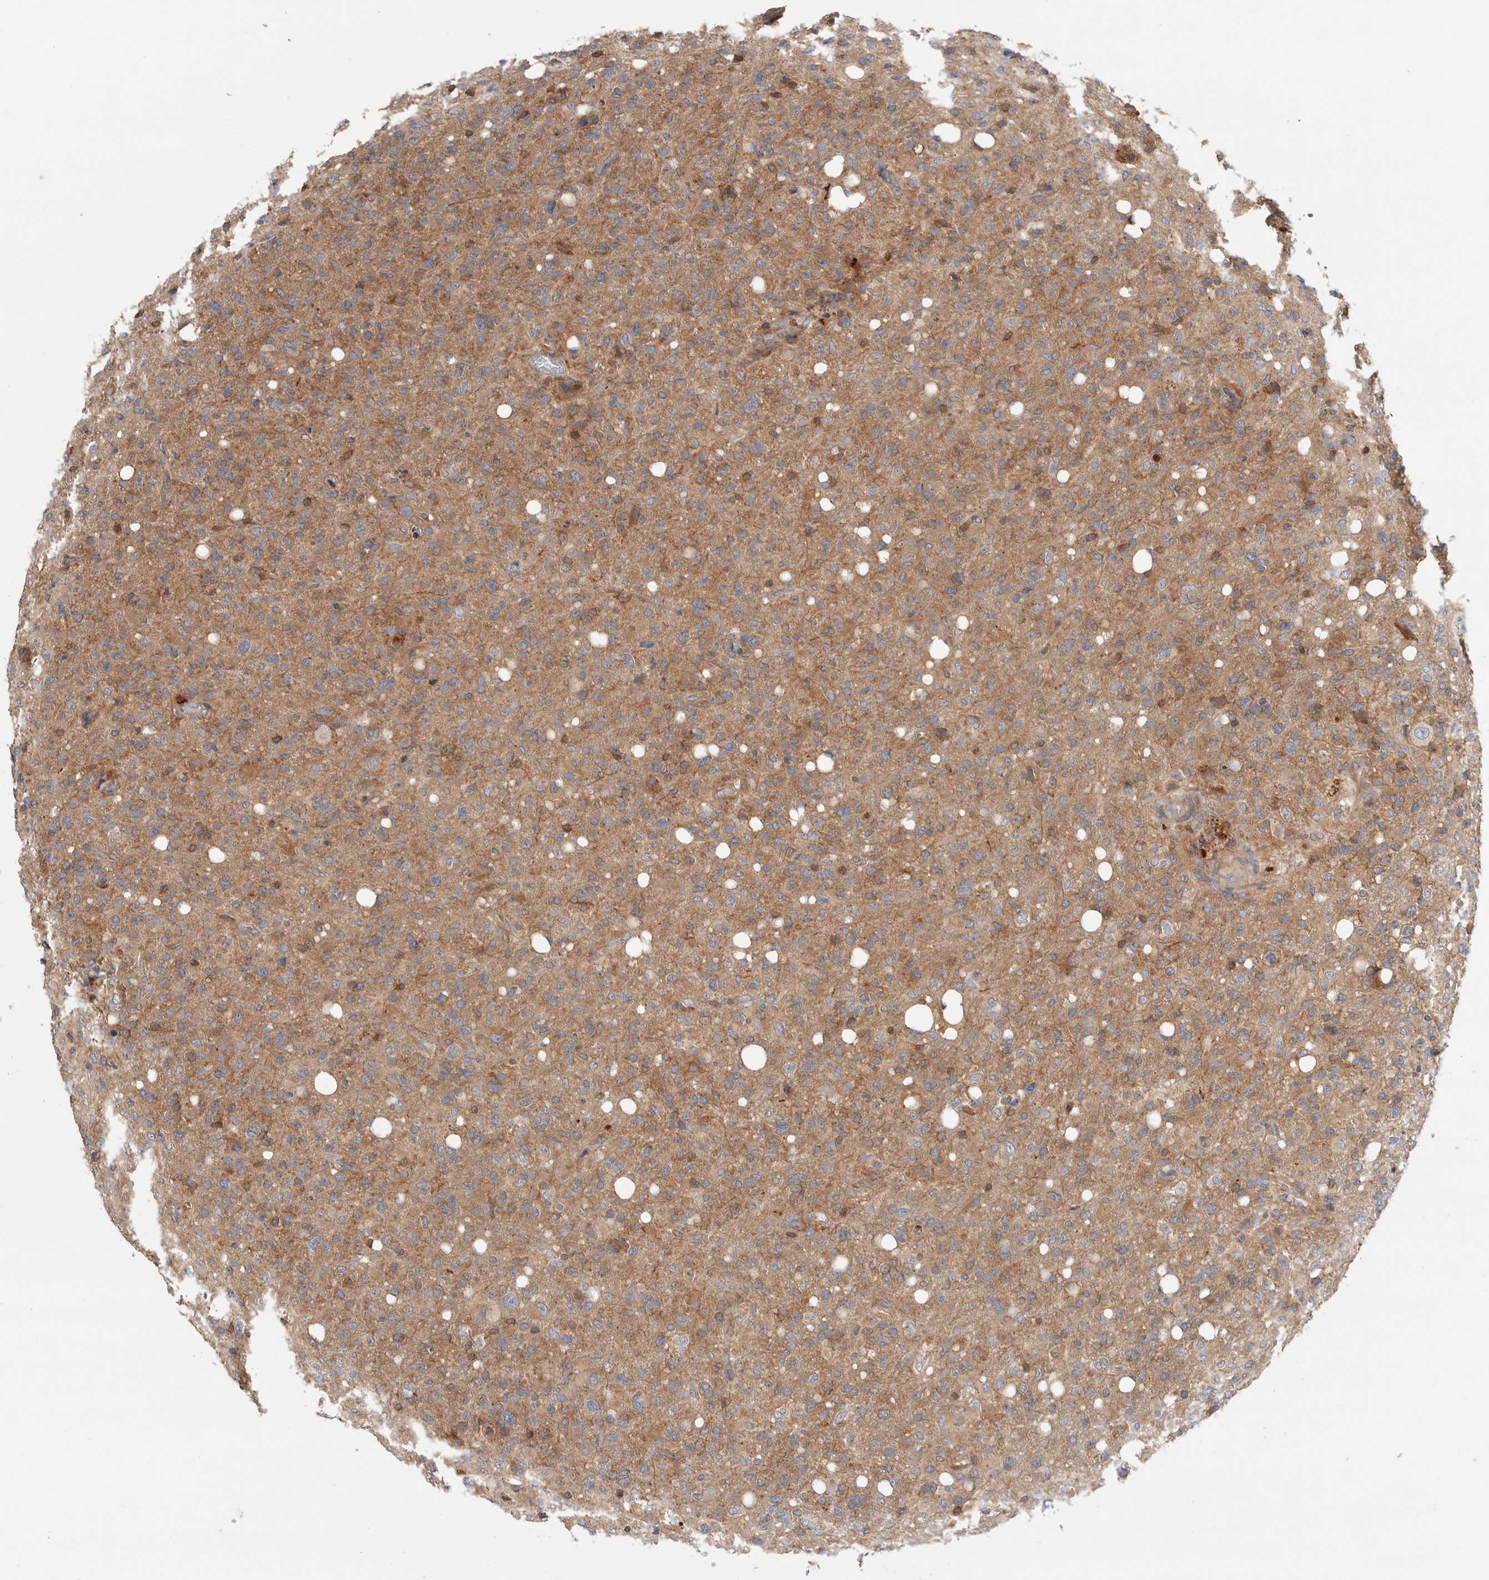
{"staining": {"intensity": "moderate", "quantity": ">75%", "location": "cytoplasmic/membranous"}, "tissue": "glioma", "cell_type": "Tumor cells", "image_type": "cancer", "snomed": [{"axis": "morphology", "description": "Glioma, malignant, High grade"}, {"axis": "topography", "description": "Brain"}], "caption": "Immunohistochemistry (DAB (3,3'-diaminobenzidine)) staining of malignant high-grade glioma exhibits moderate cytoplasmic/membranous protein positivity in about >75% of tumor cells.", "gene": "GRIK2", "patient": {"sex": "female", "age": 57}}